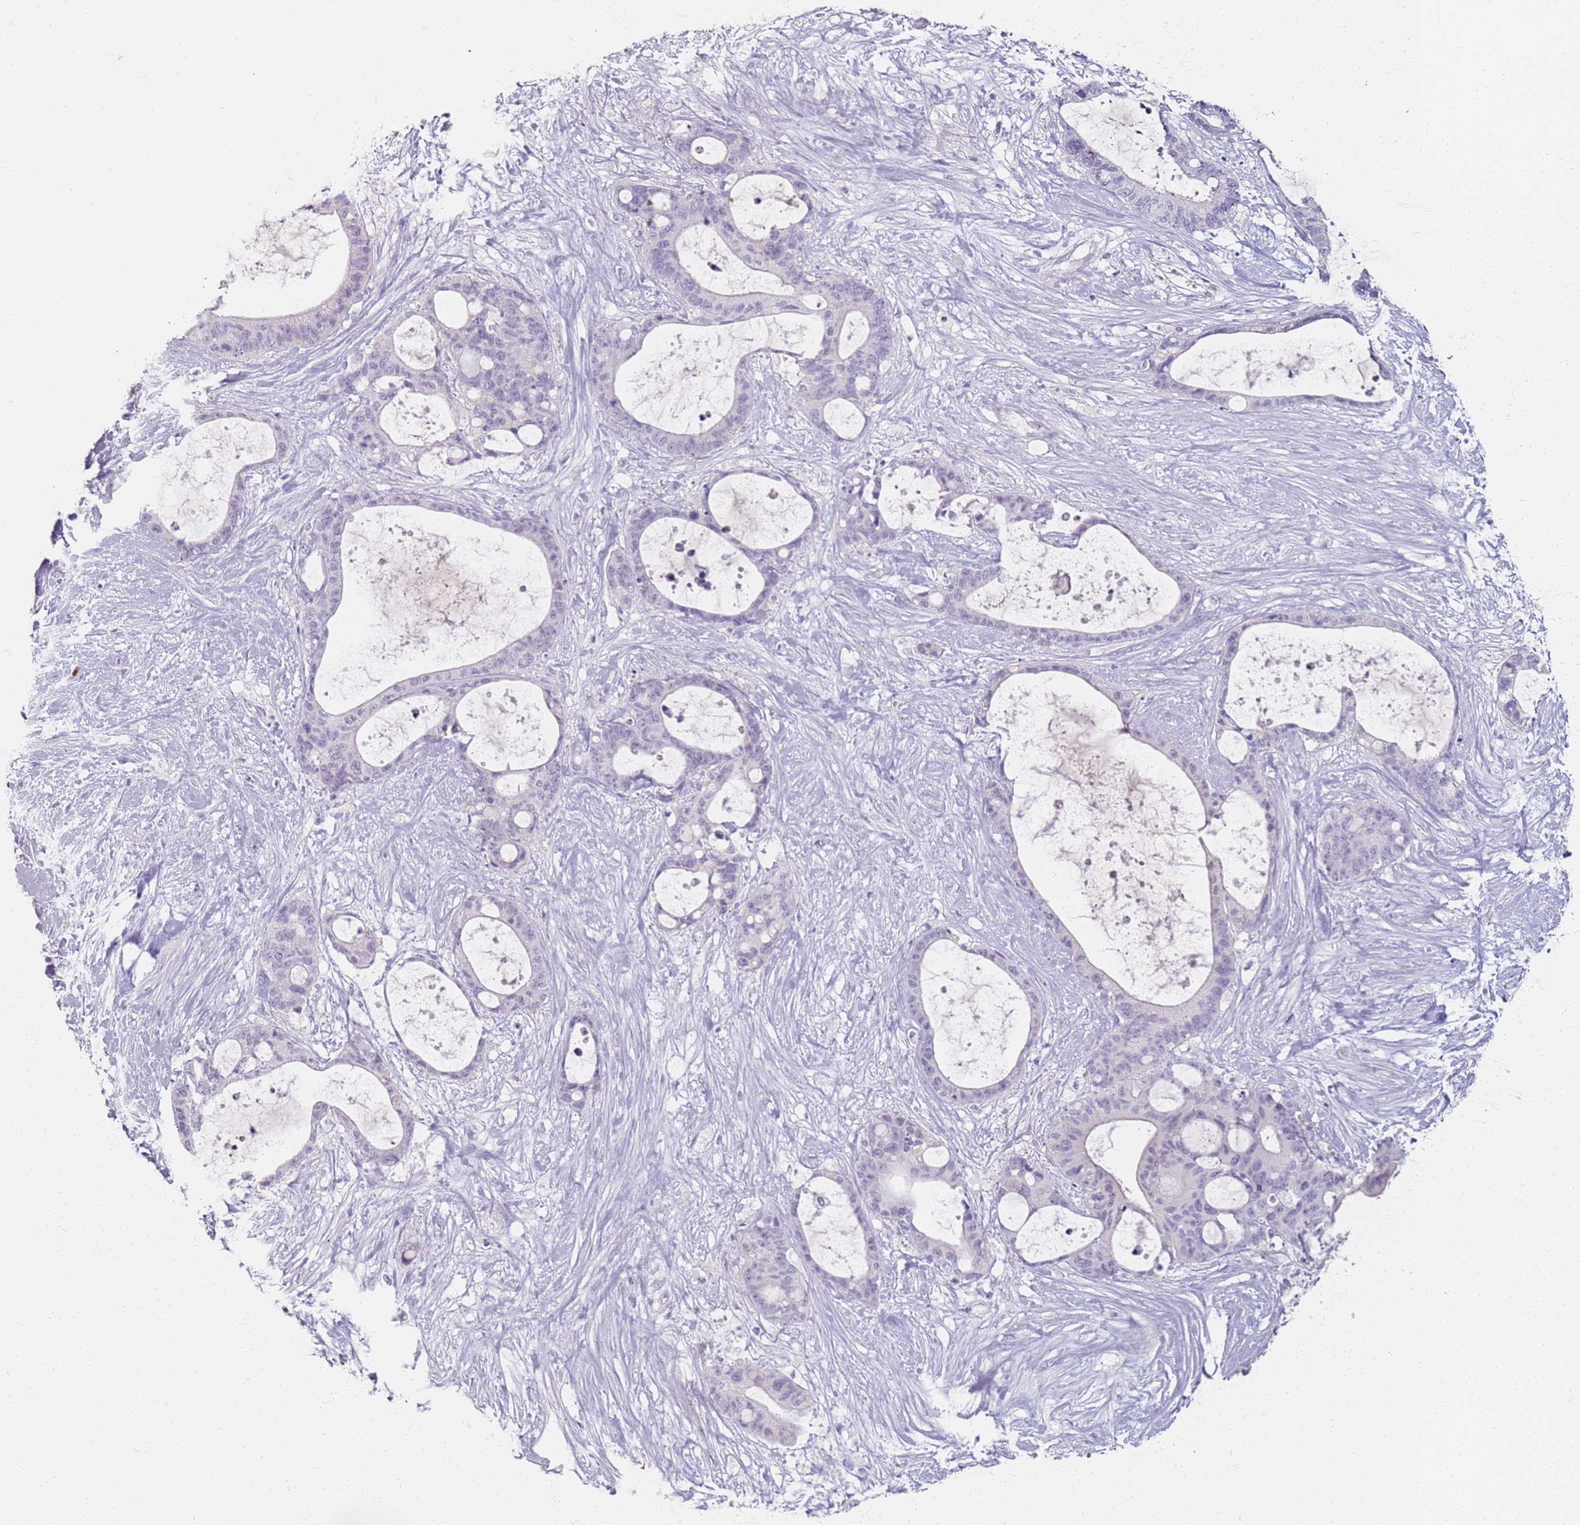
{"staining": {"intensity": "negative", "quantity": "none", "location": "none"}, "tissue": "liver cancer", "cell_type": "Tumor cells", "image_type": "cancer", "snomed": [{"axis": "morphology", "description": "Normal tissue, NOS"}, {"axis": "morphology", "description": "Cholangiocarcinoma"}, {"axis": "topography", "description": "Liver"}, {"axis": "topography", "description": "Peripheral nerve tissue"}], "caption": "Protein analysis of cholangiocarcinoma (liver) exhibits no significant positivity in tumor cells.", "gene": "CD40LG", "patient": {"sex": "female", "age": 73}}